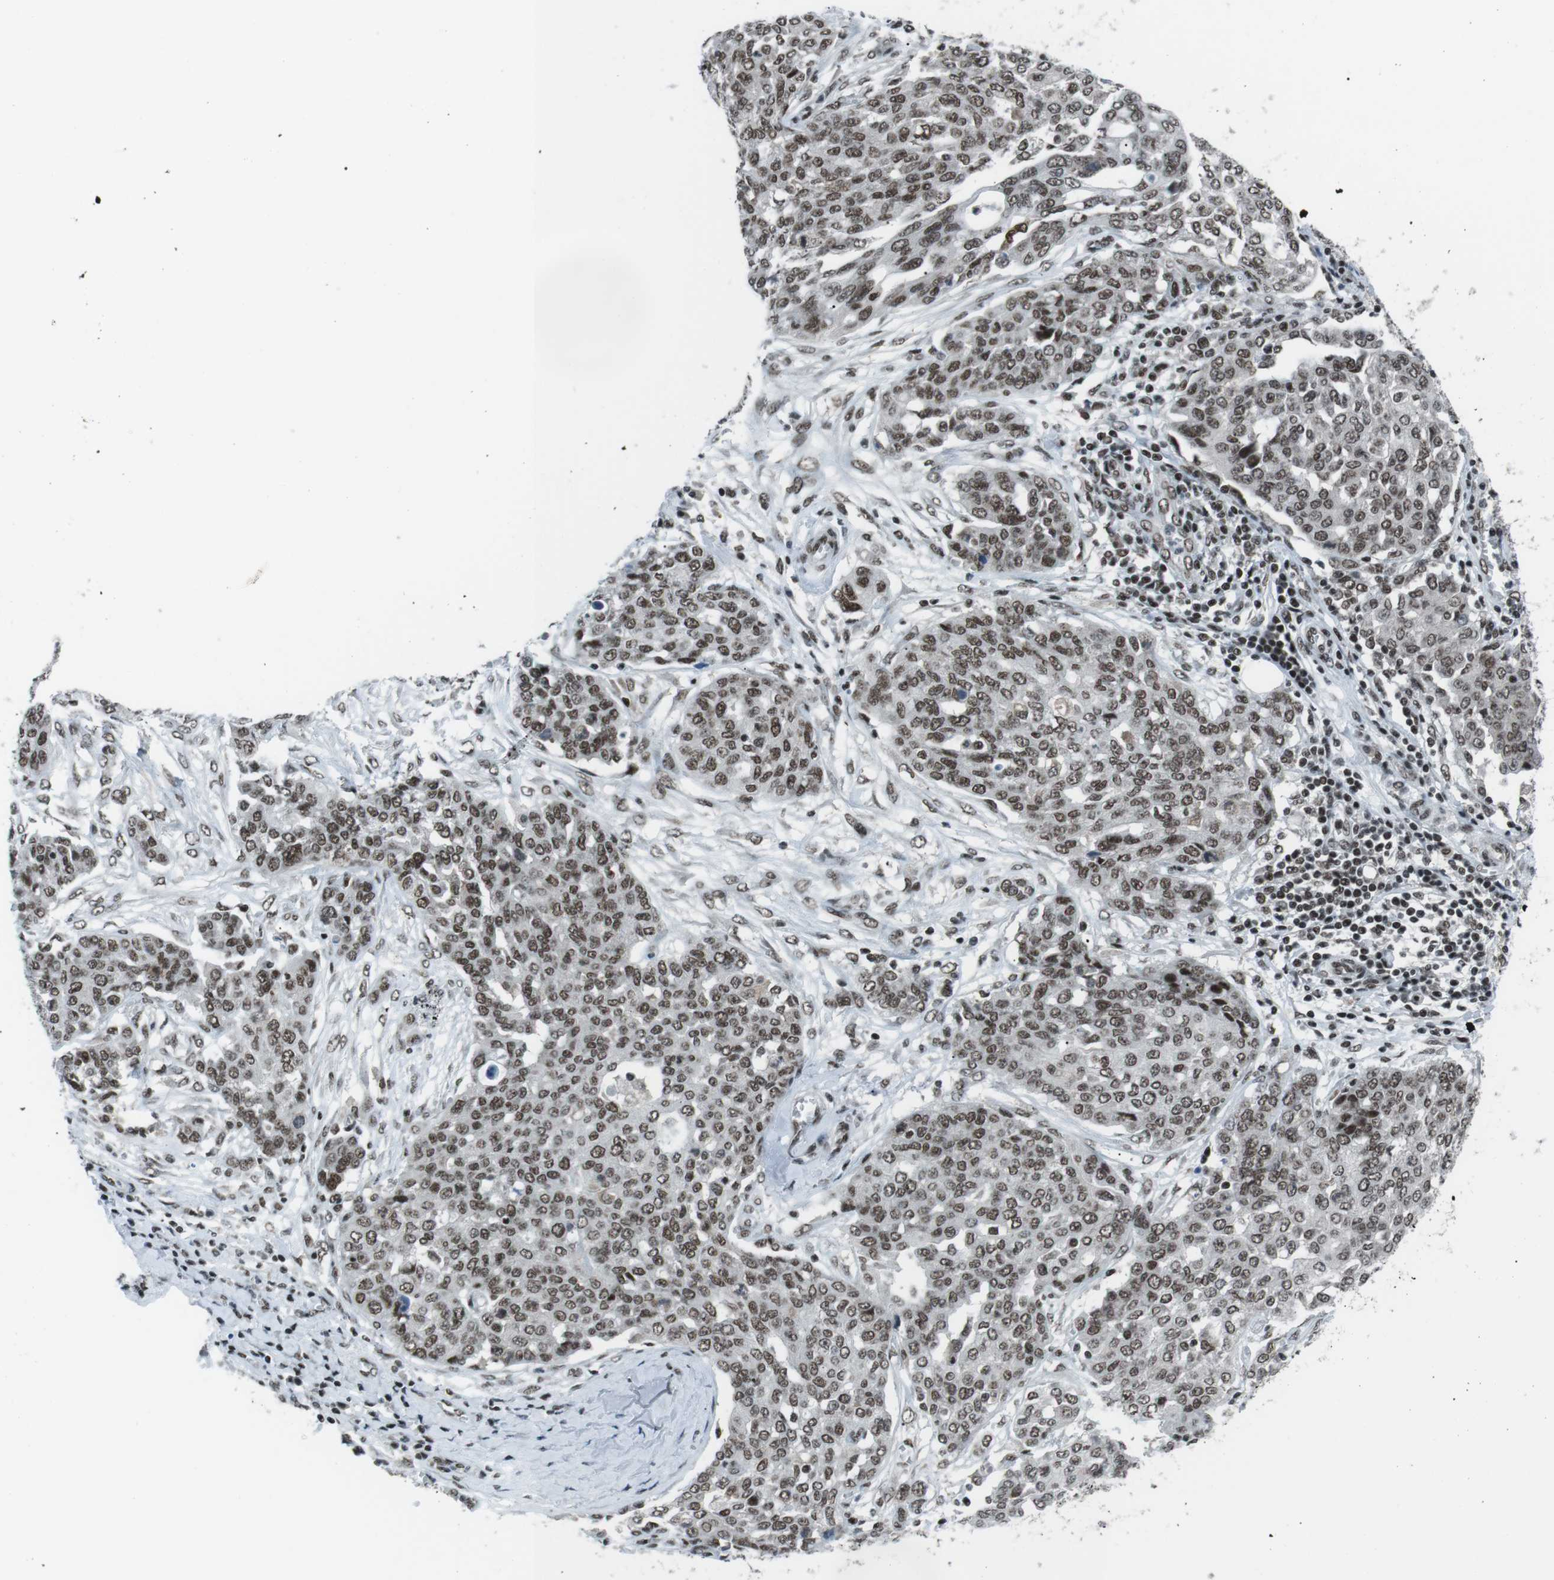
{"staining": {"intensity": "strong", "quantity": ">75%", "location": "nuclear"}, "tissue": "ovarian cancer", "cell_type": "Tumor cells", "image_type": "cancer", "snomed": [{"axis": "morphology", "description": "Cystadenocarcinoma, serous, NOS"}, {"axis": "topography", "description": "Soft tissue"}, {"axis": "topography", "description": "Ovary"}], "caption": "High-power microscopy captured an IHC image of ovarian cancer, revealing strong nuclear positivity in approximately >75% of tumor cells. Nuclei are stained in blue.", "gene": "TAF1", "patient": {"sex": "female", "age": 57}}